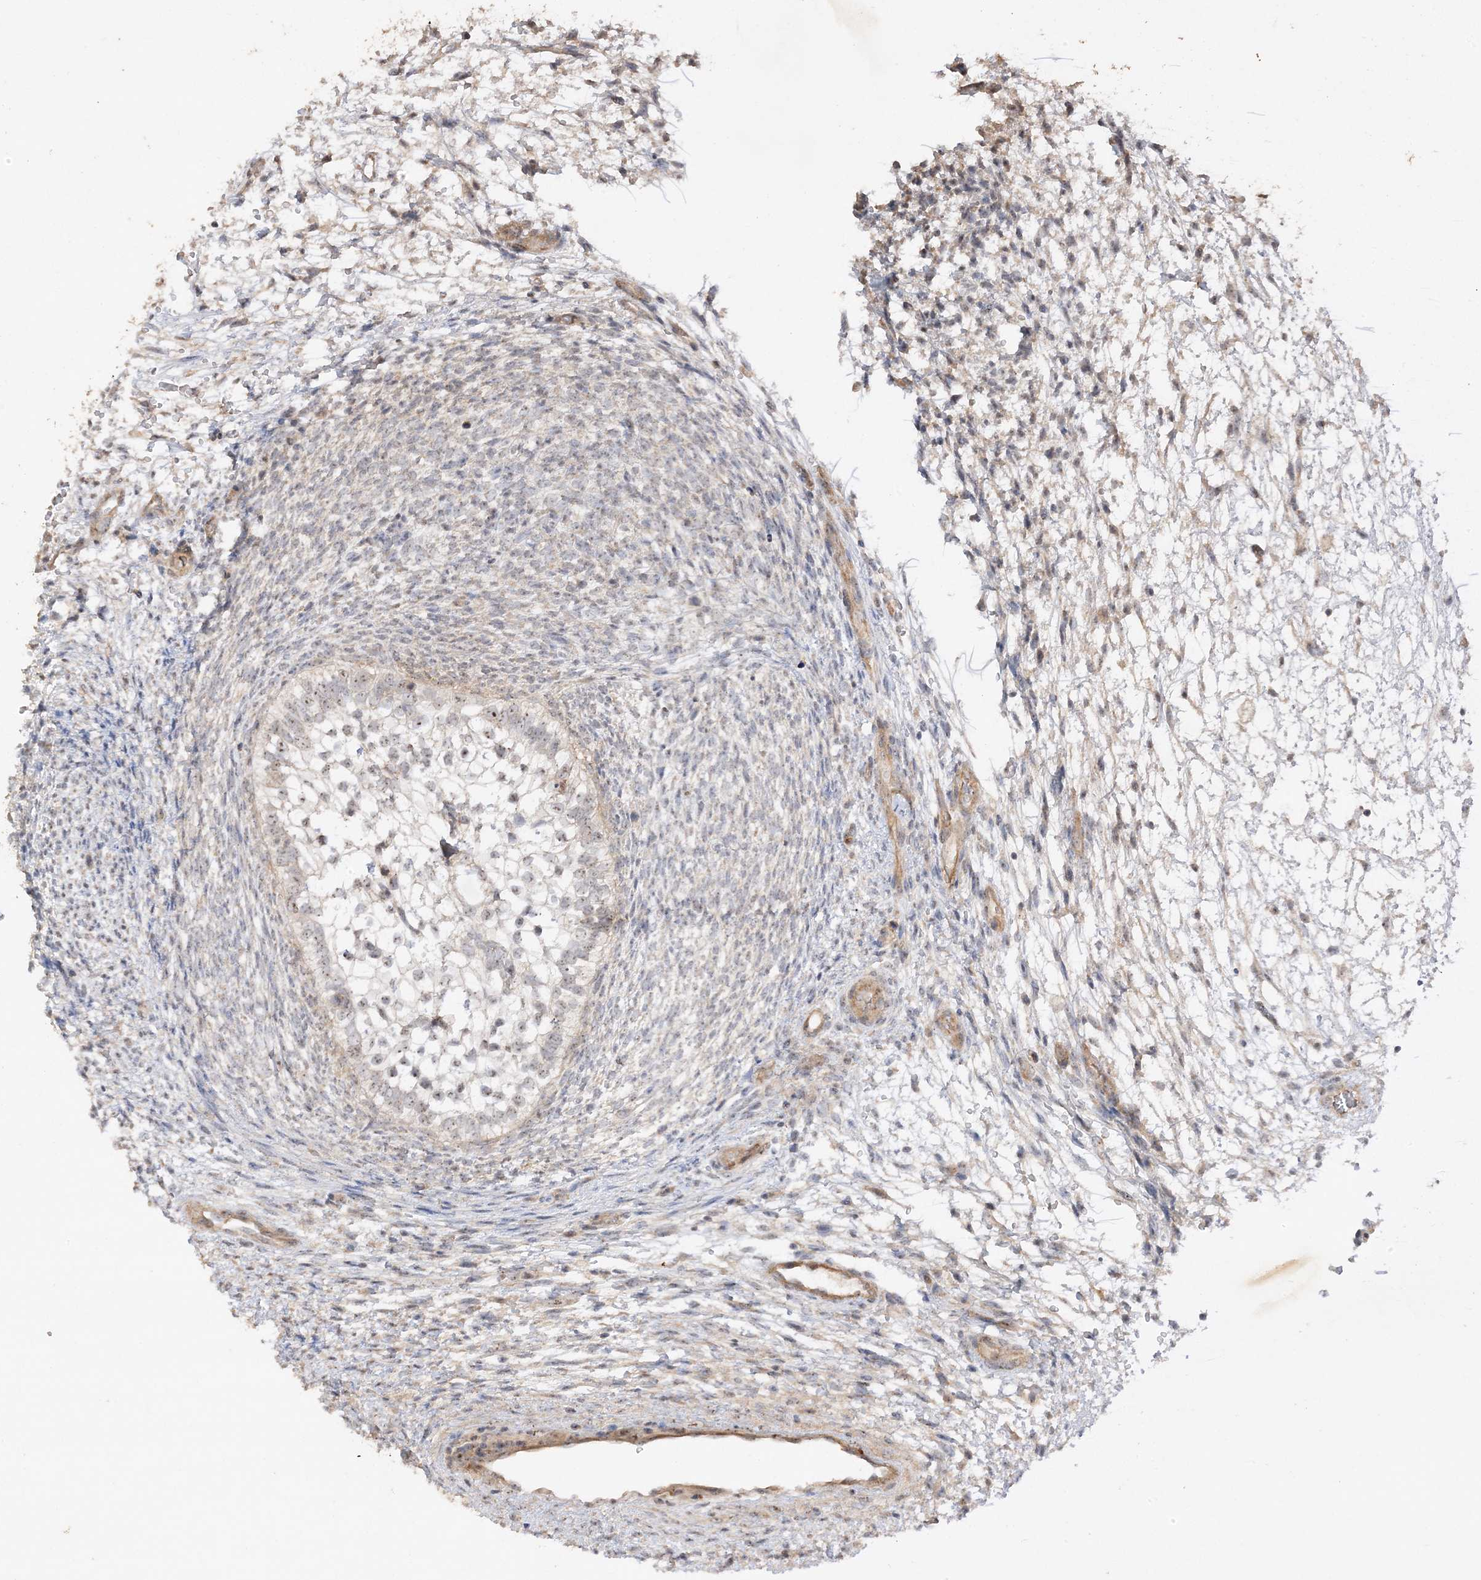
{"staining": {"intensity": "strong", "quantity": "25%-75%", "location": "nuclear"}, "tissue": "testis cancer", "cell_type": "Tumor cells", "image_type": "cancer", "snomed": [{"axis": "morphology", "description": "Carcinoma, Embryonal, NOS"}, {"axis": "topography", "description": "Testis"}], "caption": "Protein staining of testis embryonal carcinoma tissue demonstrates strong nuclear expression in approximately 25%-75% of tumor cells.", "gene": "DDX18", "patient": {"sex": "male", "age": 37}}